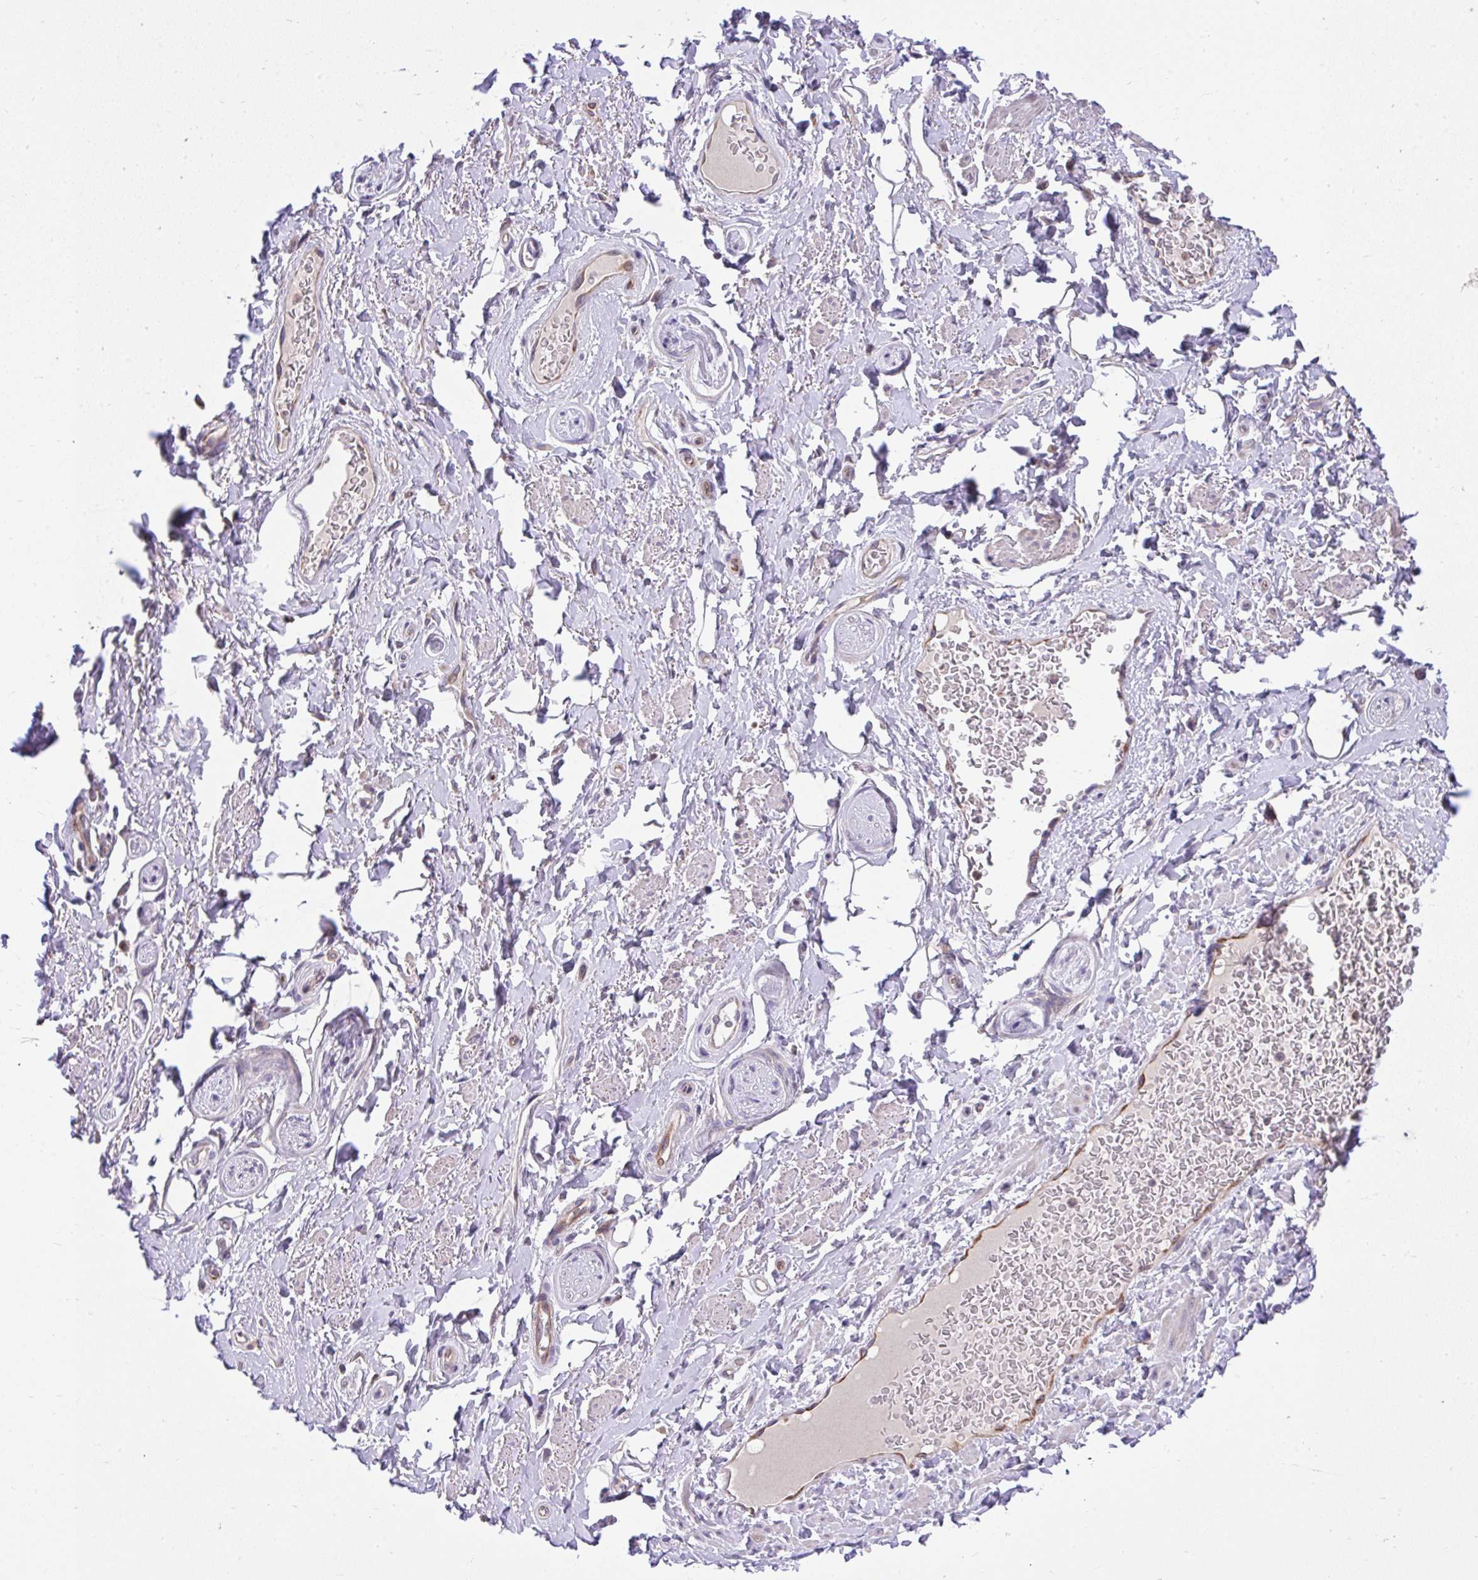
{"staining": {"intensity": "negative", "quantity": "none", "location": "none"}, "tissue": "adipose tissue", "cell_type": "Adipocytes", "image_type": "normal", "snomed": [{"axis": "morphology", "description": "Normal tissue, NOS"}, {"axis": "topography", "description": "Peripheral nerve tissue"}], "caption": "Adipocytes are negative for brown protein staining in unremarkable adipose tissue. The staining is performed using DAB brown chromogen with nuclei counter-stained in using hematoxylin.", "gene": "CHIA", "patient": {"sex": "male", "age": 51}}